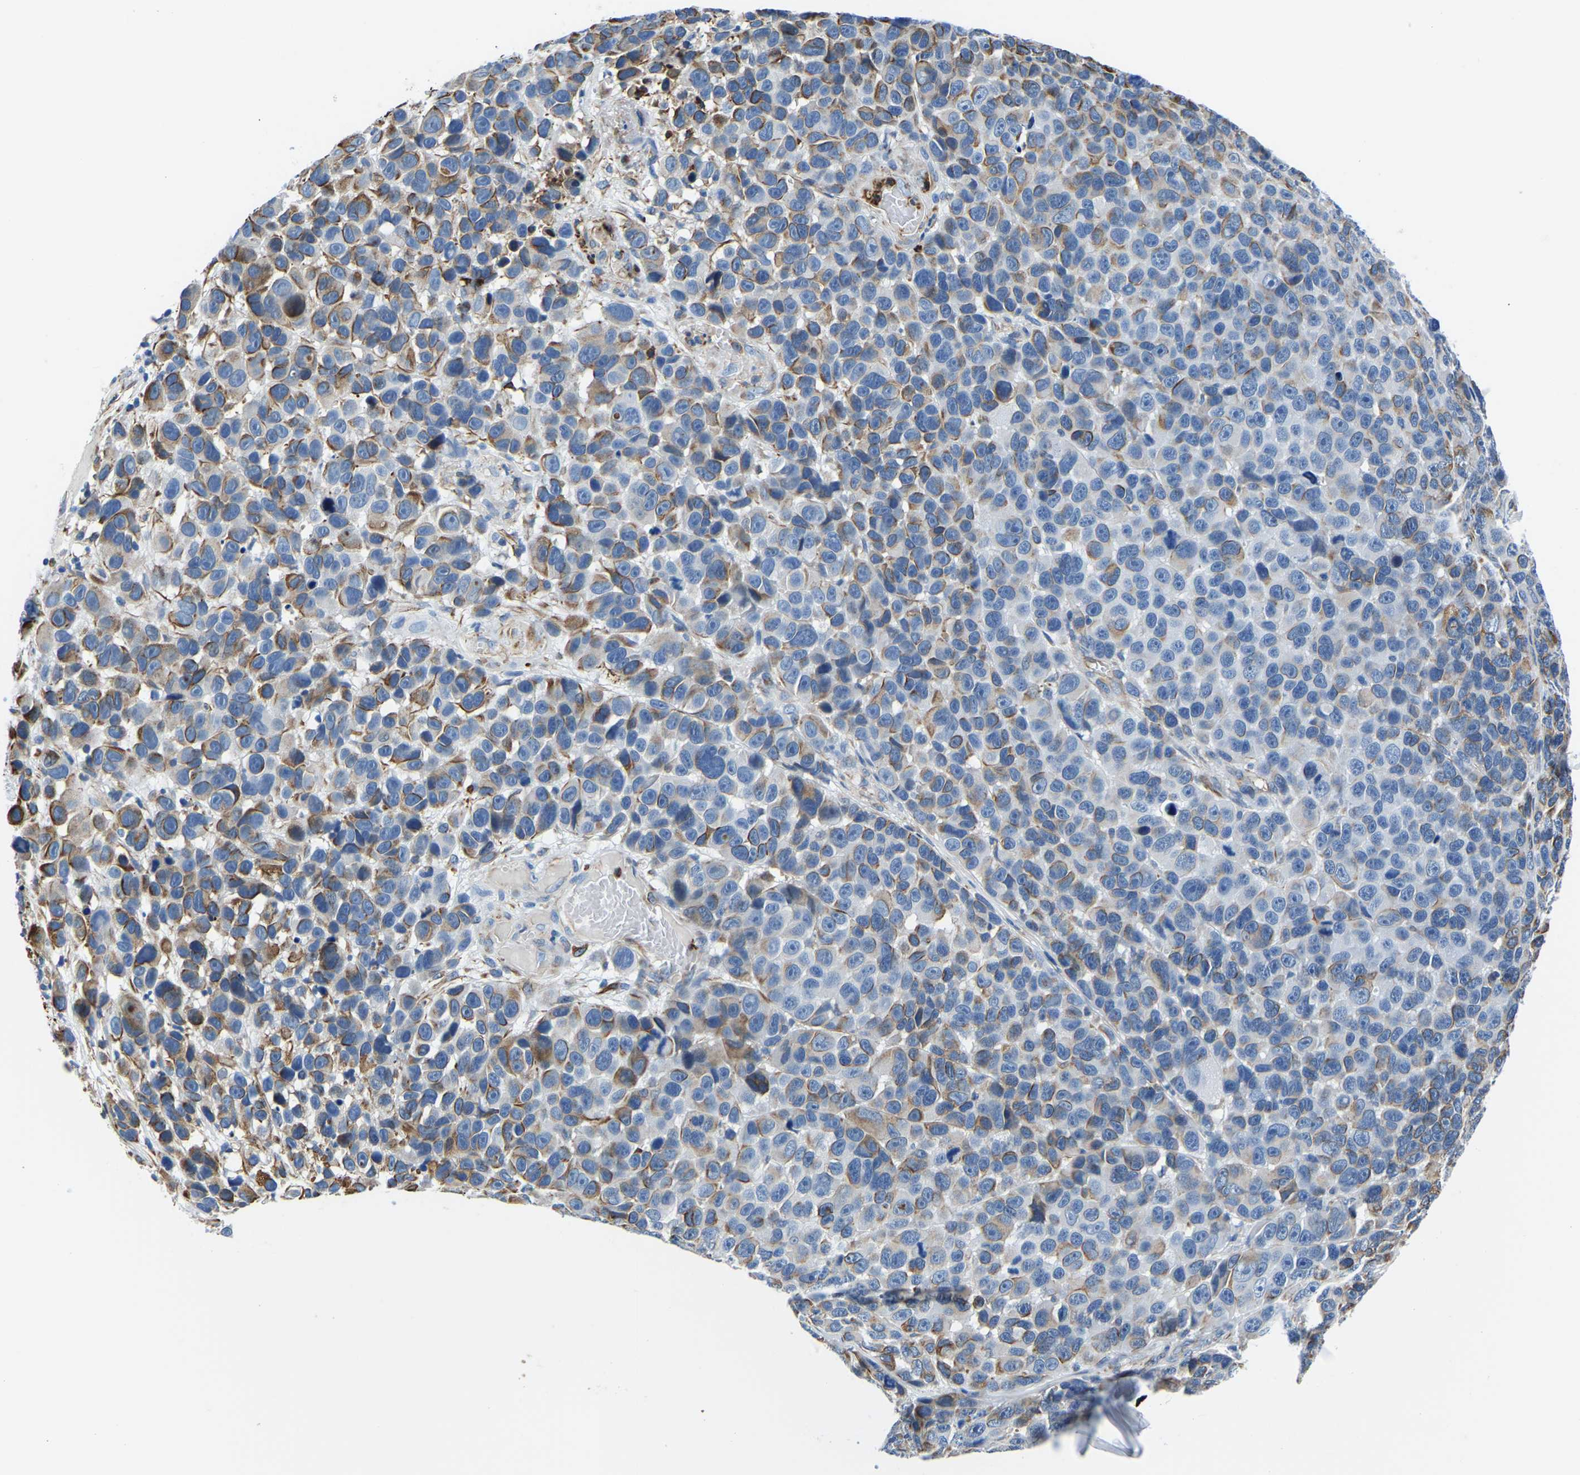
{"staining": {"intensity": "moderate", "quantity": "<25%", "location": "cytoplasmic/membranous"}, "tissue": "melanoma", "cell_type": "Tumor cells", "image_type": "cancer", "snomed": [{"axis": "morphology", "description": "Malignant melanoma, NOS"}, {"axis": "topography", "description": "Skin"}], "caption": "Melanoma tissue reveals moderate cytoplasmic/membranous staining in approximately <25% of tumor cells", "gene": "MS4A3", "patient": {"sex": "male", "age": 53}}